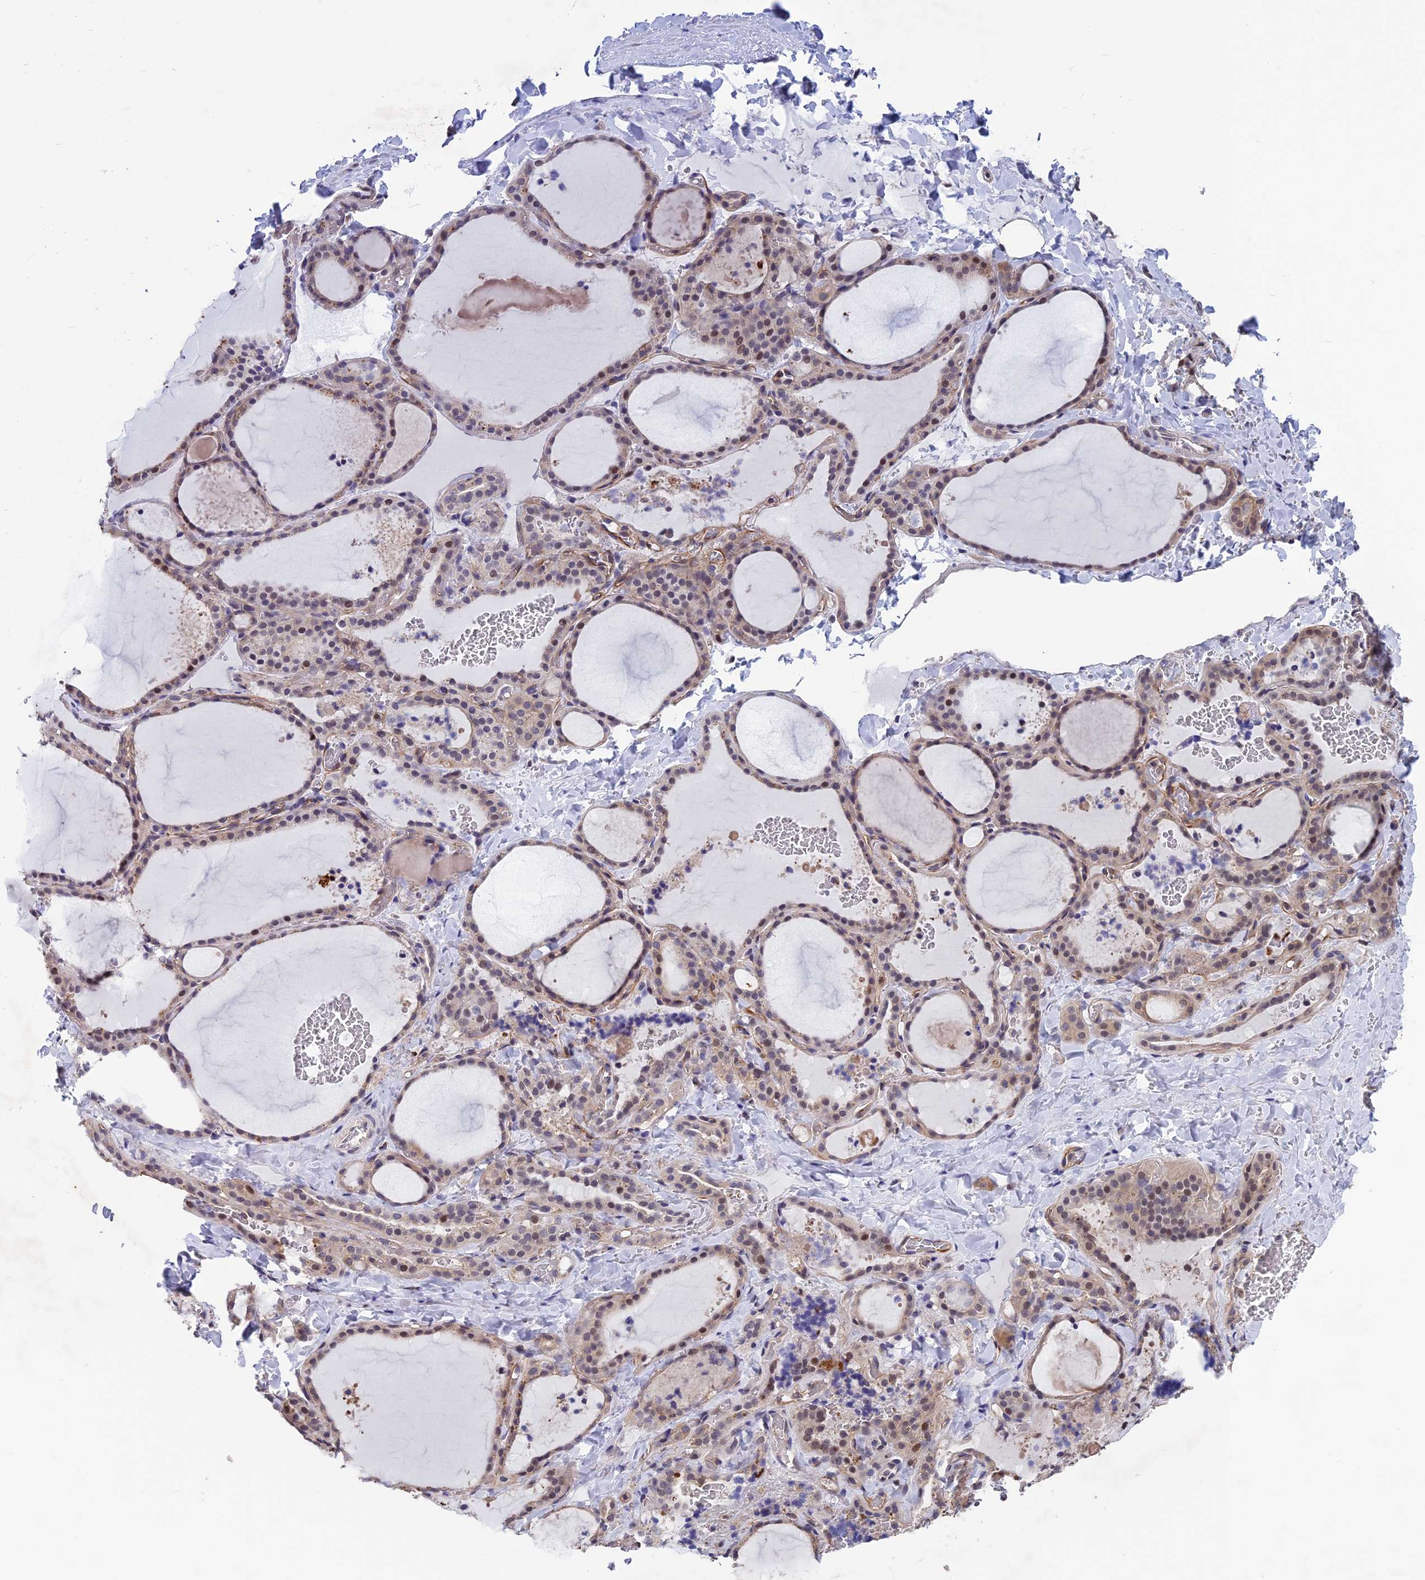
{"staining": {"intensity": "moderate", "quantity": "<25%", "location": "nuclear"}, "tissue": "thyroid gland", "cell_type": "Glandular cells", "image_type": "normal", "snomed": [{"axis": "morphology", "description": "Normal tissue, NOS"}, {"axis": "topography", "description": "Thyroid gland"}], "caption": "Immunohistochemistry (IHC) staining of benign thyroid gland, which demonstrates low levels of moderate nuclear positivity in approximately <25% of glandular cells indicating moderate nuclear protein expression. The staining was performed using DAB (brown) for protein detection and nuclei were counterstained in hematoxylin (blue).", "gene": "MAST2", "patient": {"sex": "female", "age": 22}}